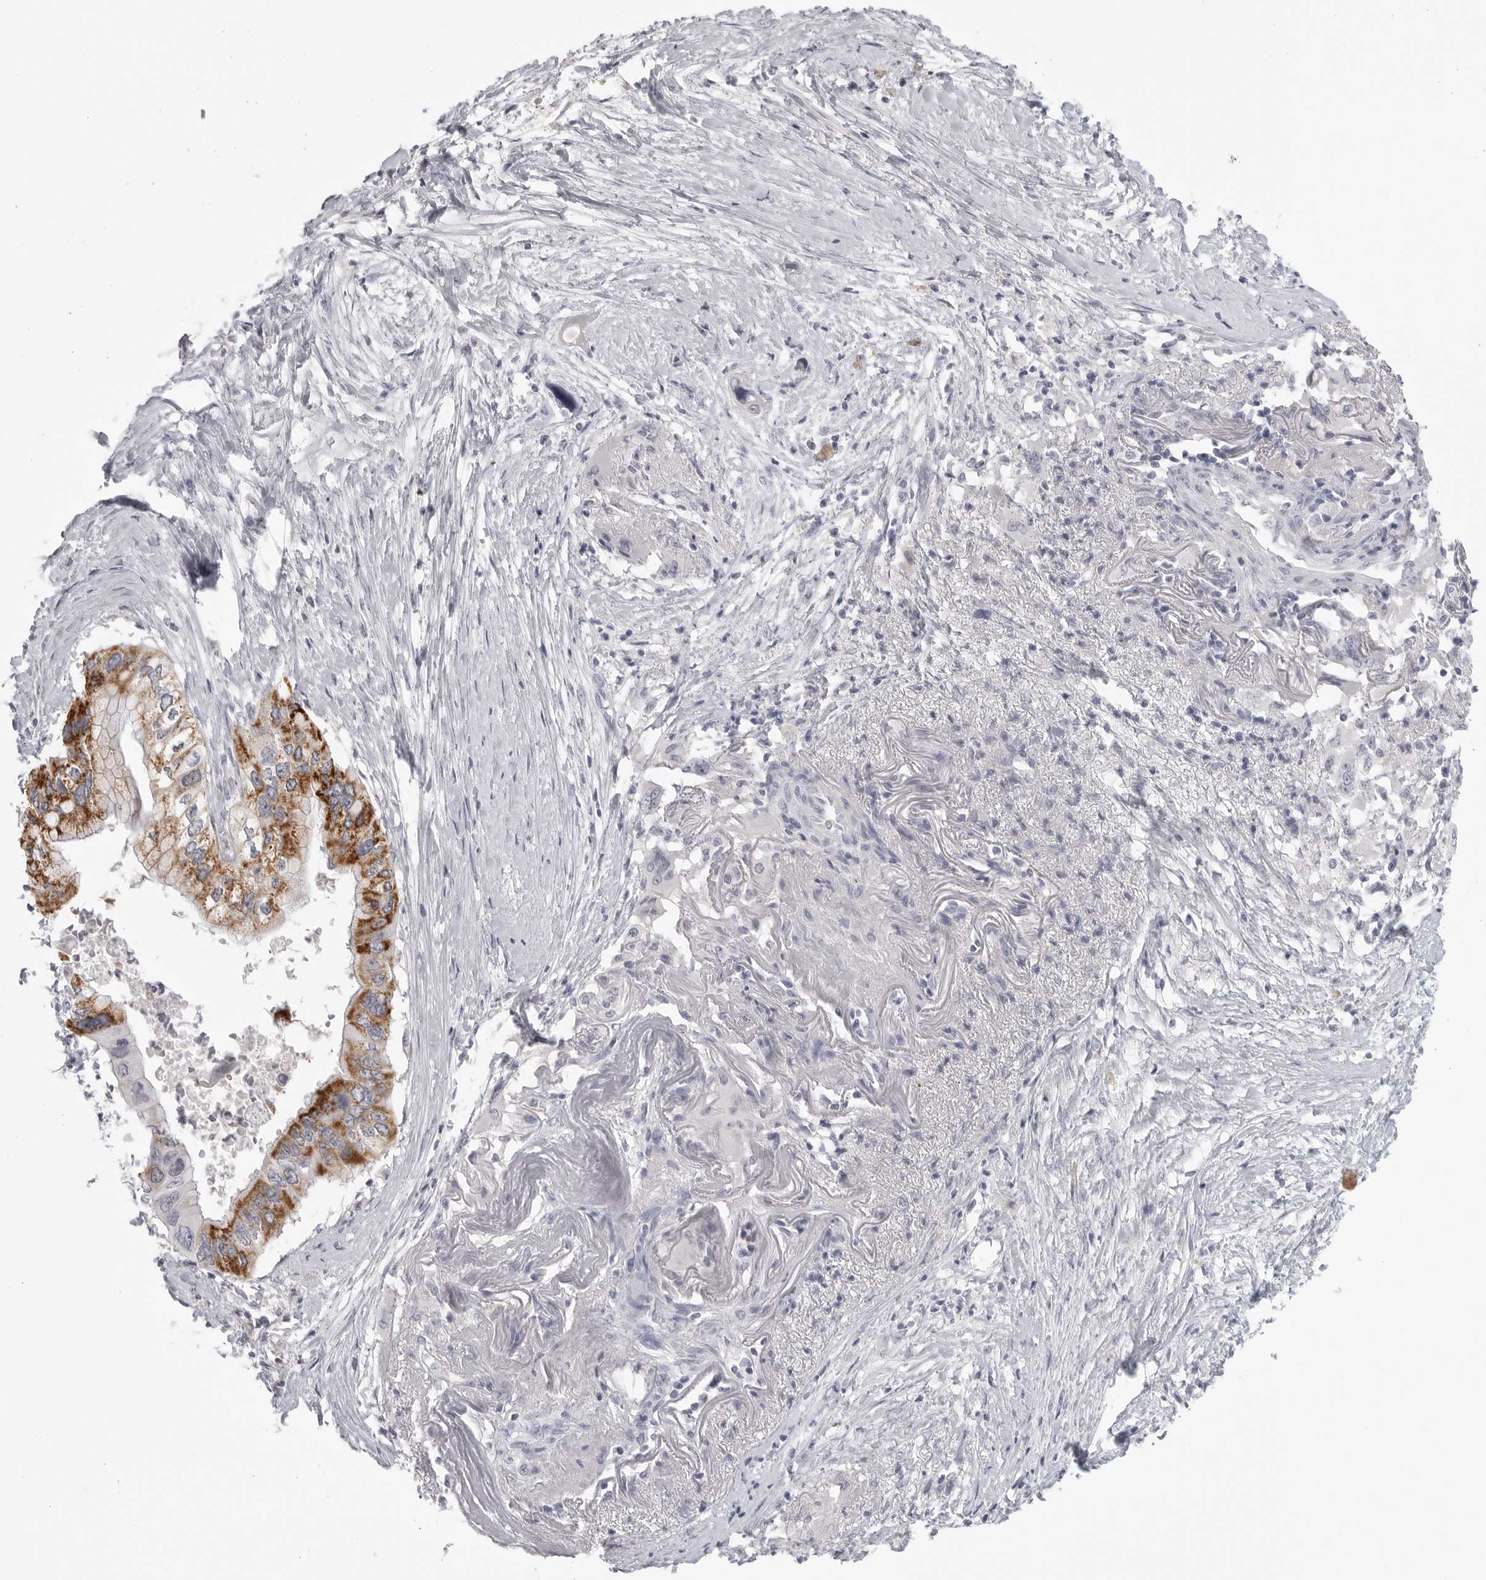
{"staining": {"intensity": "strong", "quantity": "<25%", "location": "cytoplasmic/membranous"}, "tissue": "pancreatic cancer", "cell_type": "Tumor cells", "image_type": "cancer", "snomed": [{"axis": "morphology", "description": "Adenocarcinoma, NOS"}, {"axis": "topography", "description": "Pancreas"}], "caption": "The histopathology image exhibits a brown stain indicating the presence of a protein in the cytoplasmic/membranous of tumor cells in pancreatic cancer. The staining was performed using DAB to visualize the protein expression in brown, while the nuclei were stained in blue with hematoxylin (Magnification: 20x).", "gene": "HMGCS2", "patient": {"sex": "male", "age": 66}}